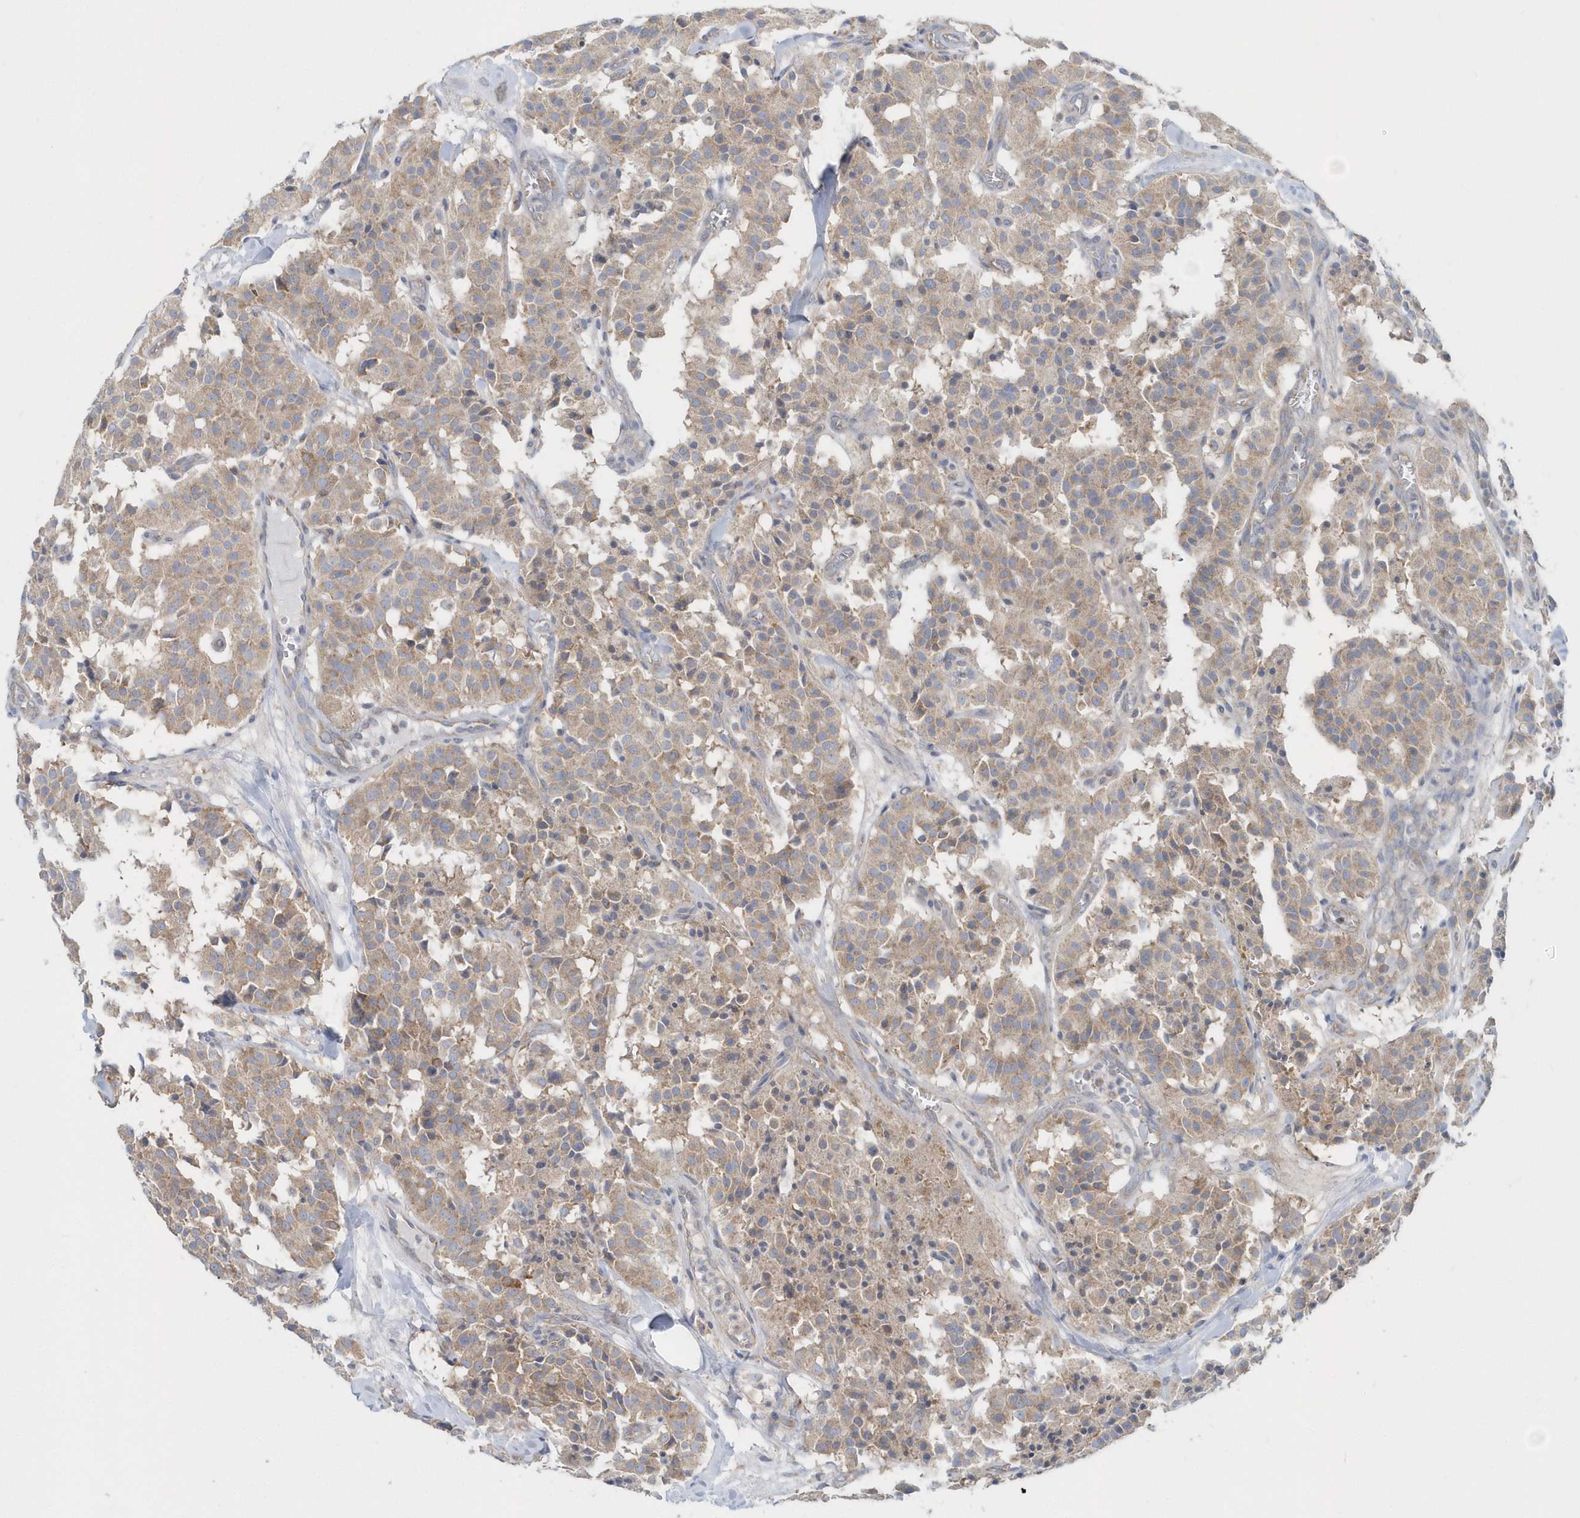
{"staining": {"intensity": "weak", "quantity": ">75%", "location": "cytoplasmic/membranous"}, "tissue": "carcinoid", "cell_type": "Tumor cells", "image_type": "cancer", "snomed": [{"axis": "morphology", "description": "Carcinoid, malignant, NOS"}, {"axis": "topography", "description": "Lung"}], "caption": "Approximately >75% of tumor cells in human carcinoid exhibit weak cytoplasmic/membranous protein staining as visualized by brown immunohistochemical staining.", "gene": "EIF3C", "patient": {"sex": "male", "age": 30}}